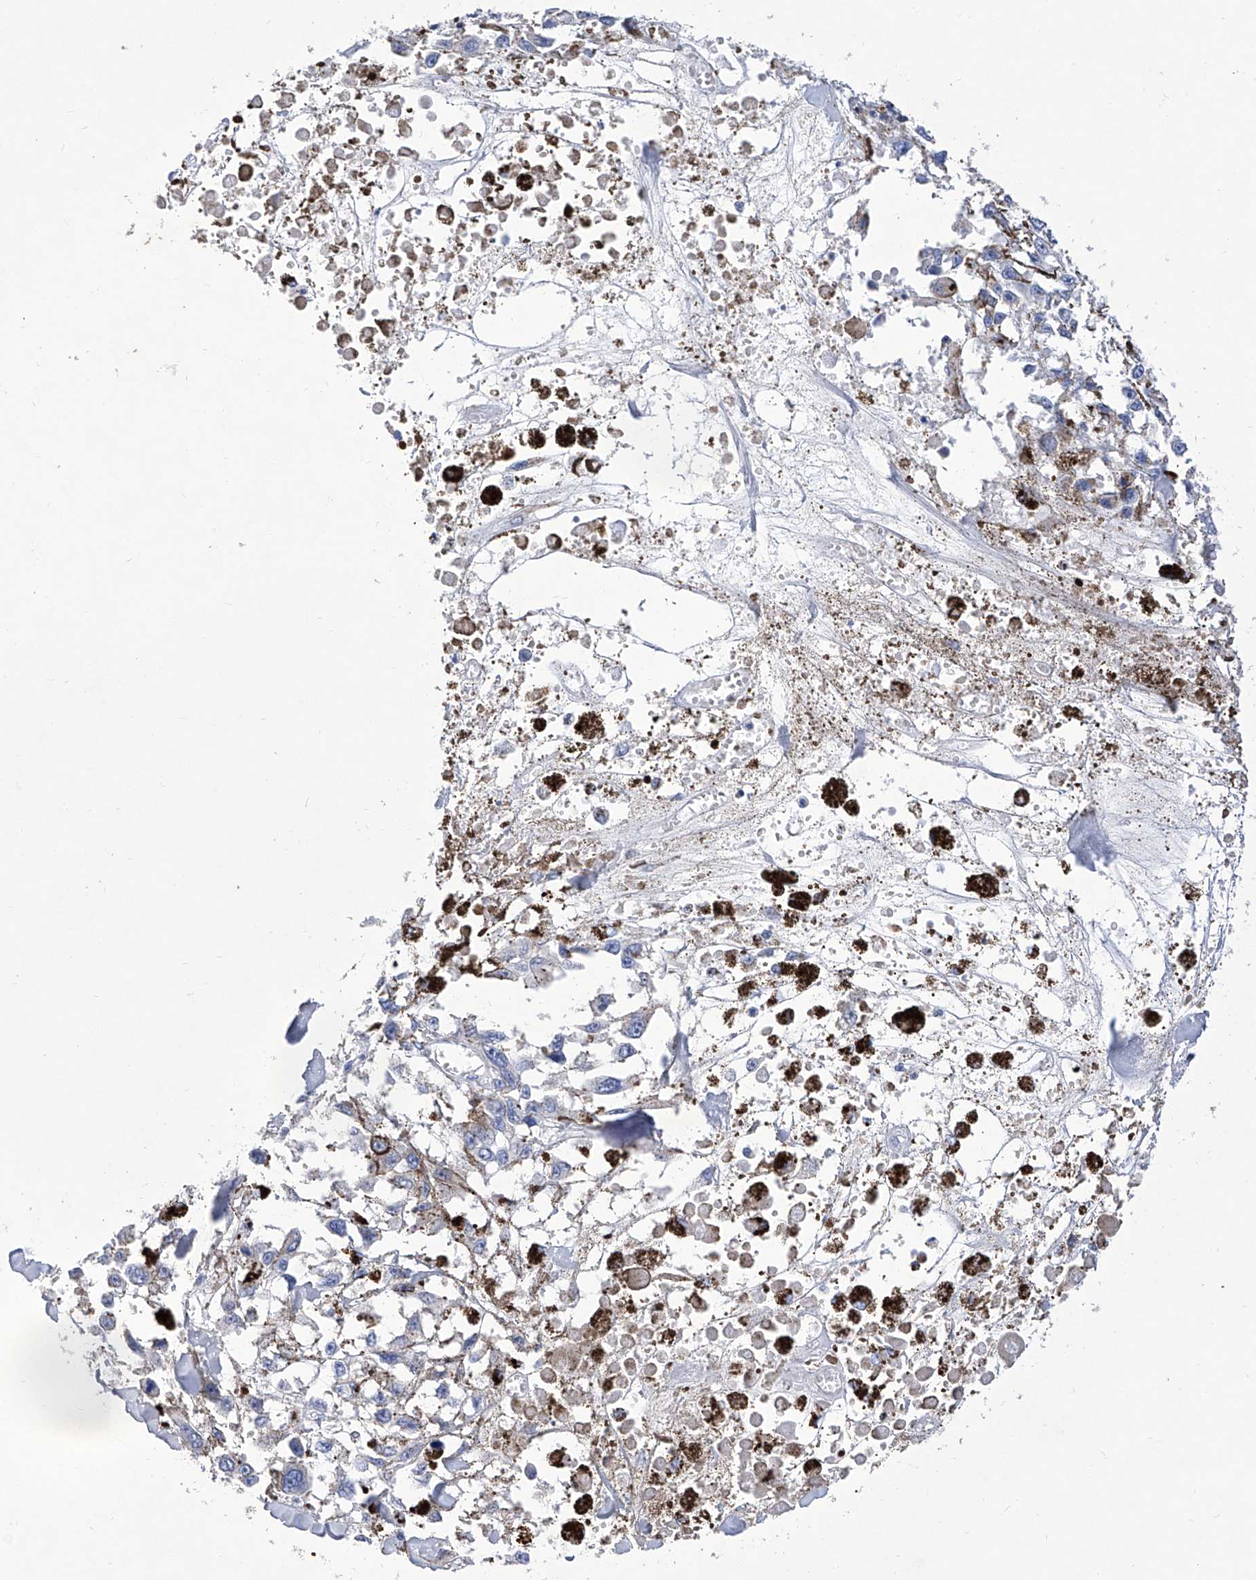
{"staining": {"intensity": "negative", "quantity": "none", "location": "none"}, "tissue": "melanoma", "cell_type": "Tumor cells", "image_type": "cancer", "snomed": [{"axis": "morphology", "description": "Malignant melanoma, Metastatic site"}, {"axis": "topography", "description": "Lymph node"}], "caption": "Protein analysis of melanoma exhibits no significant expression in tumor cells.", "gene": "IFNL2", "patient": {"sex": "male", "age": 59}}